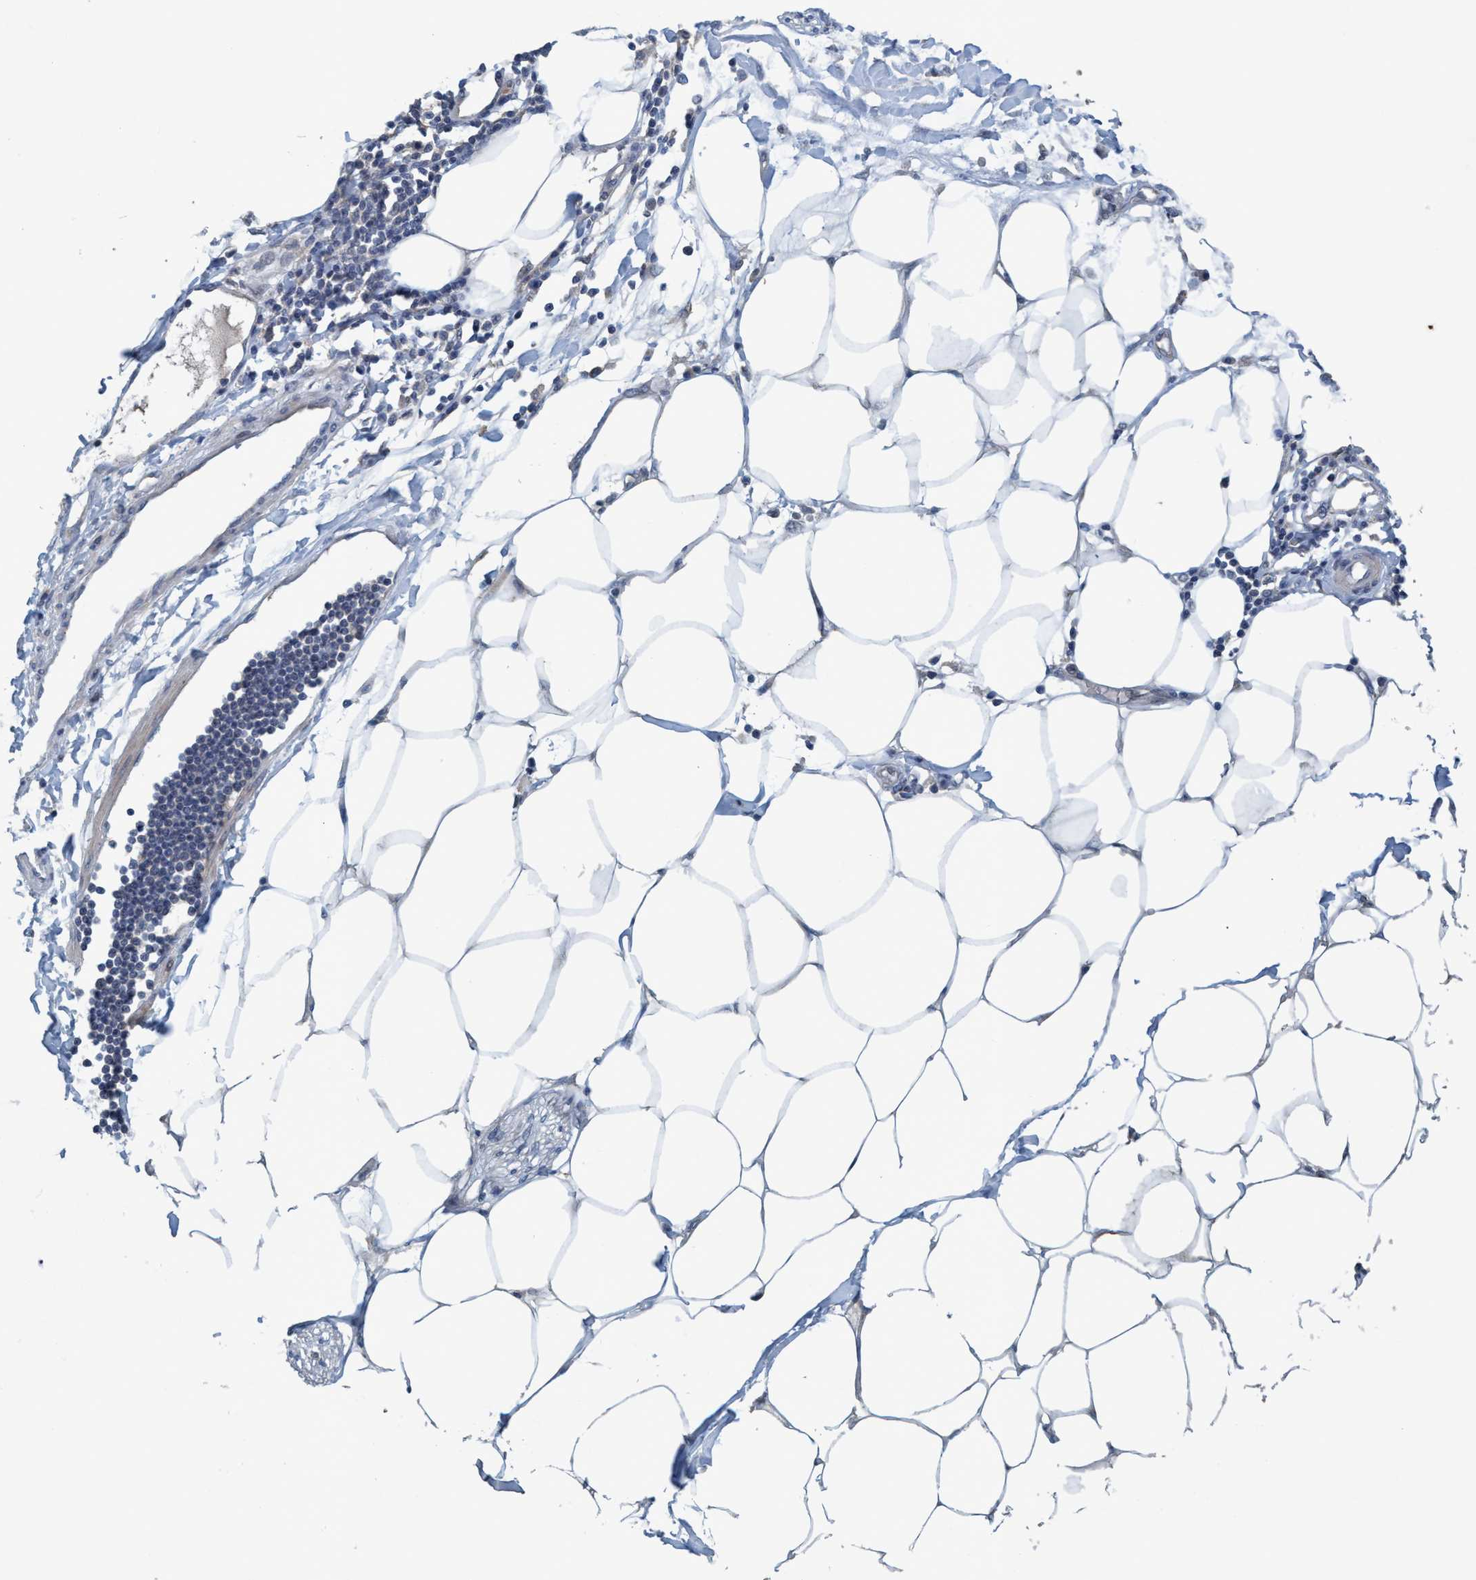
{"staining": {"intensity": "negative", "quantity": "none", "location": "none"}, "tissue": "adipose tissue", "cell_type": "Adipocytes", "image_type": "normal", "snomed": [{"axis": "morphology", "description": "Normal tissue, NOS"}, {"axis": "morphology", "description": "Adenocarcinoma, NOS"}, {"axis": "topography", "description": "Colon"}, {"axis": "topography", "description": "Peripheral nerve tissue"}], "caption": "DAB (3,3'-diaminobenzidine) immunohistochemical staining of benign adipose tissue exhibits no significant positivity in adipocytes.", "gene": "RNF208", "patient": {"sex": "male", "age": 14}}